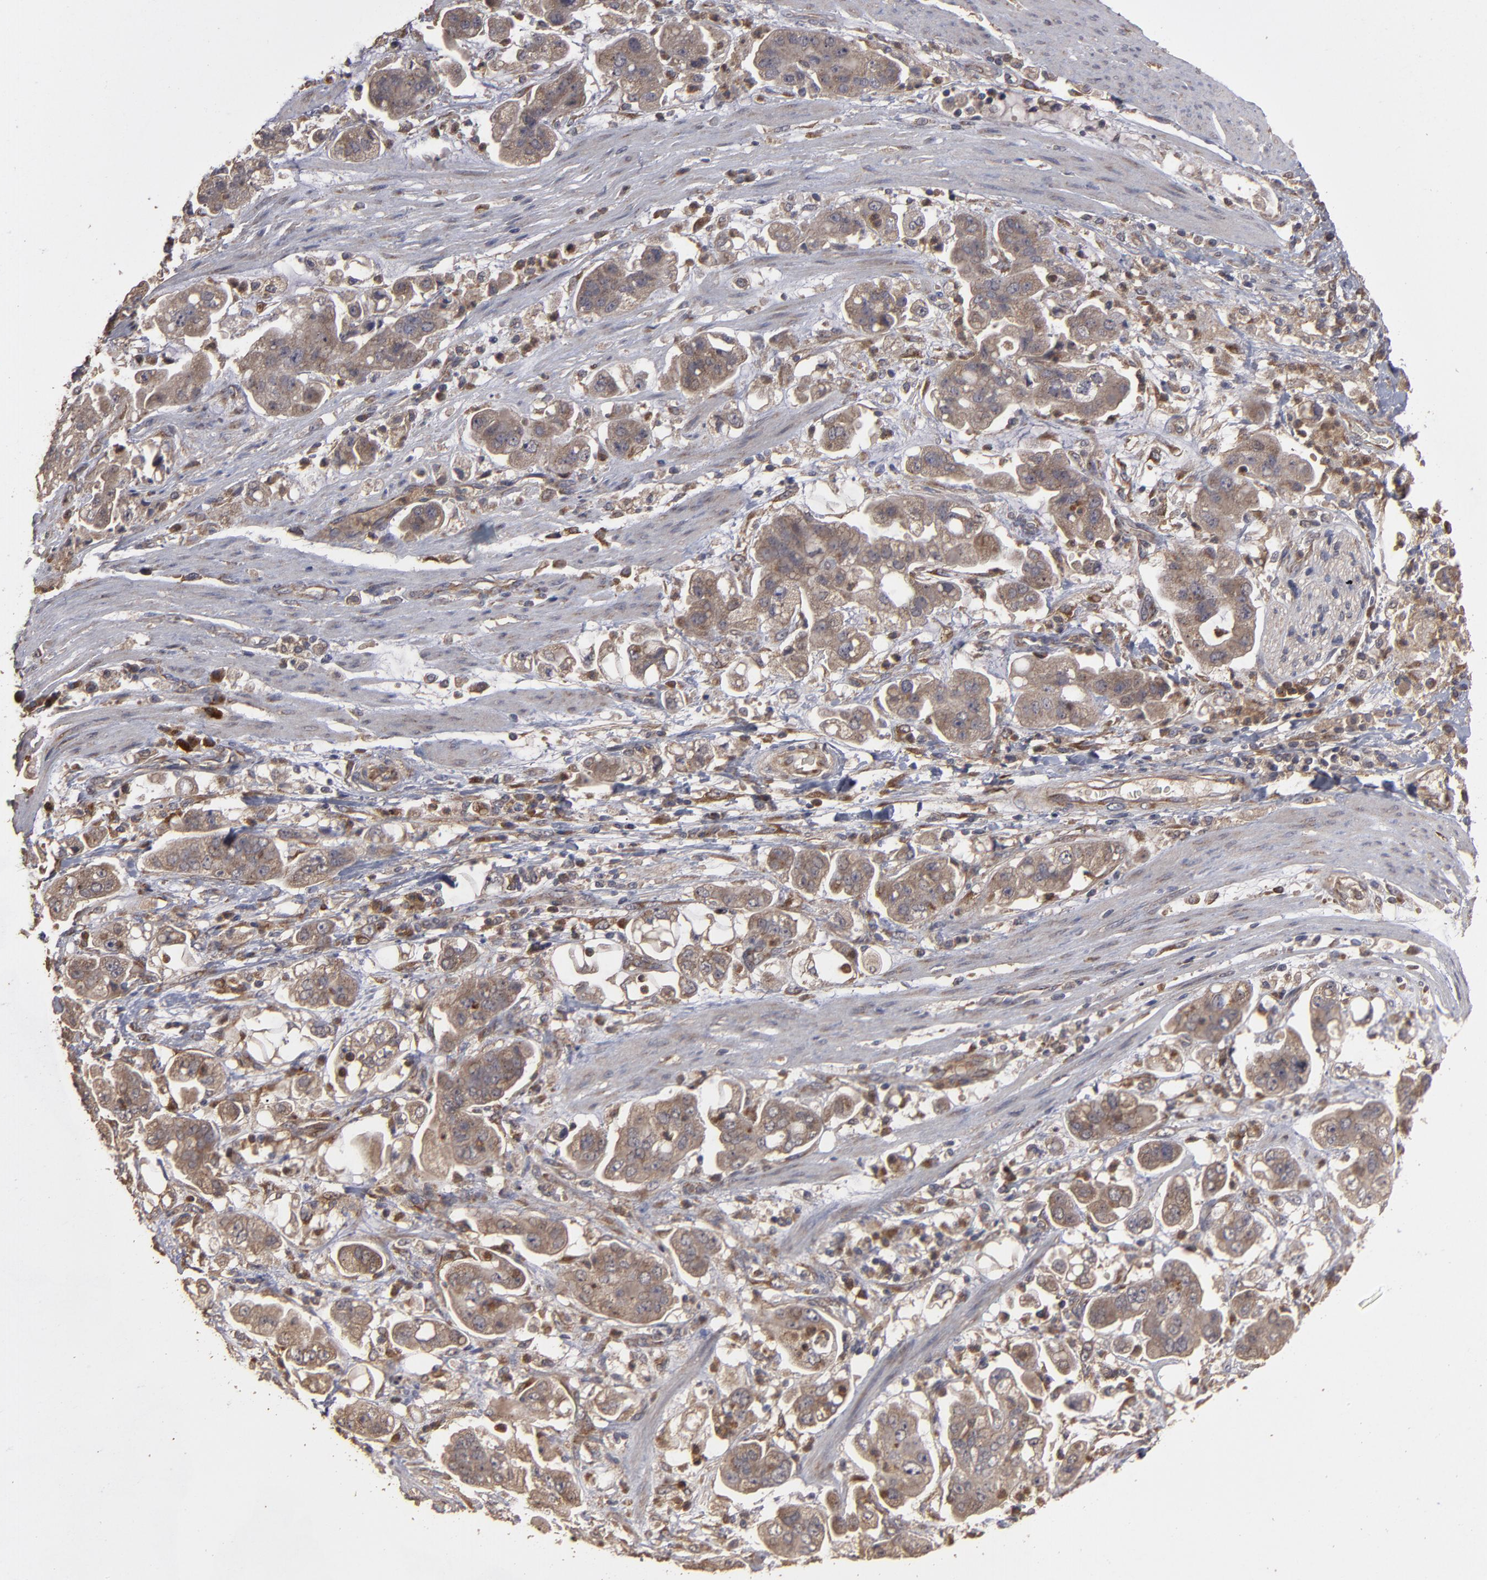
{"staining": {"intensity": "moderate", "quantity": ">75%", "location": "cytoplasmic/membranous"}, "tissue": "stomach cancer", "cell_type": "Tumor cells", "image_type": "cancer", "snomed": [{"axis": "morphology", "description": "Adenocarcinoma, NOS"}, {"axis": "topography", "description": "Stomach"}], "caption": "A medium amount of moderate cytoplasmic/membranous staining is appreciated in about >75% of tumor cells in adenocarcinoma (stomach) tissue.", "gene": "MMP2", "patient": {"sex": "male", "age": 62}}